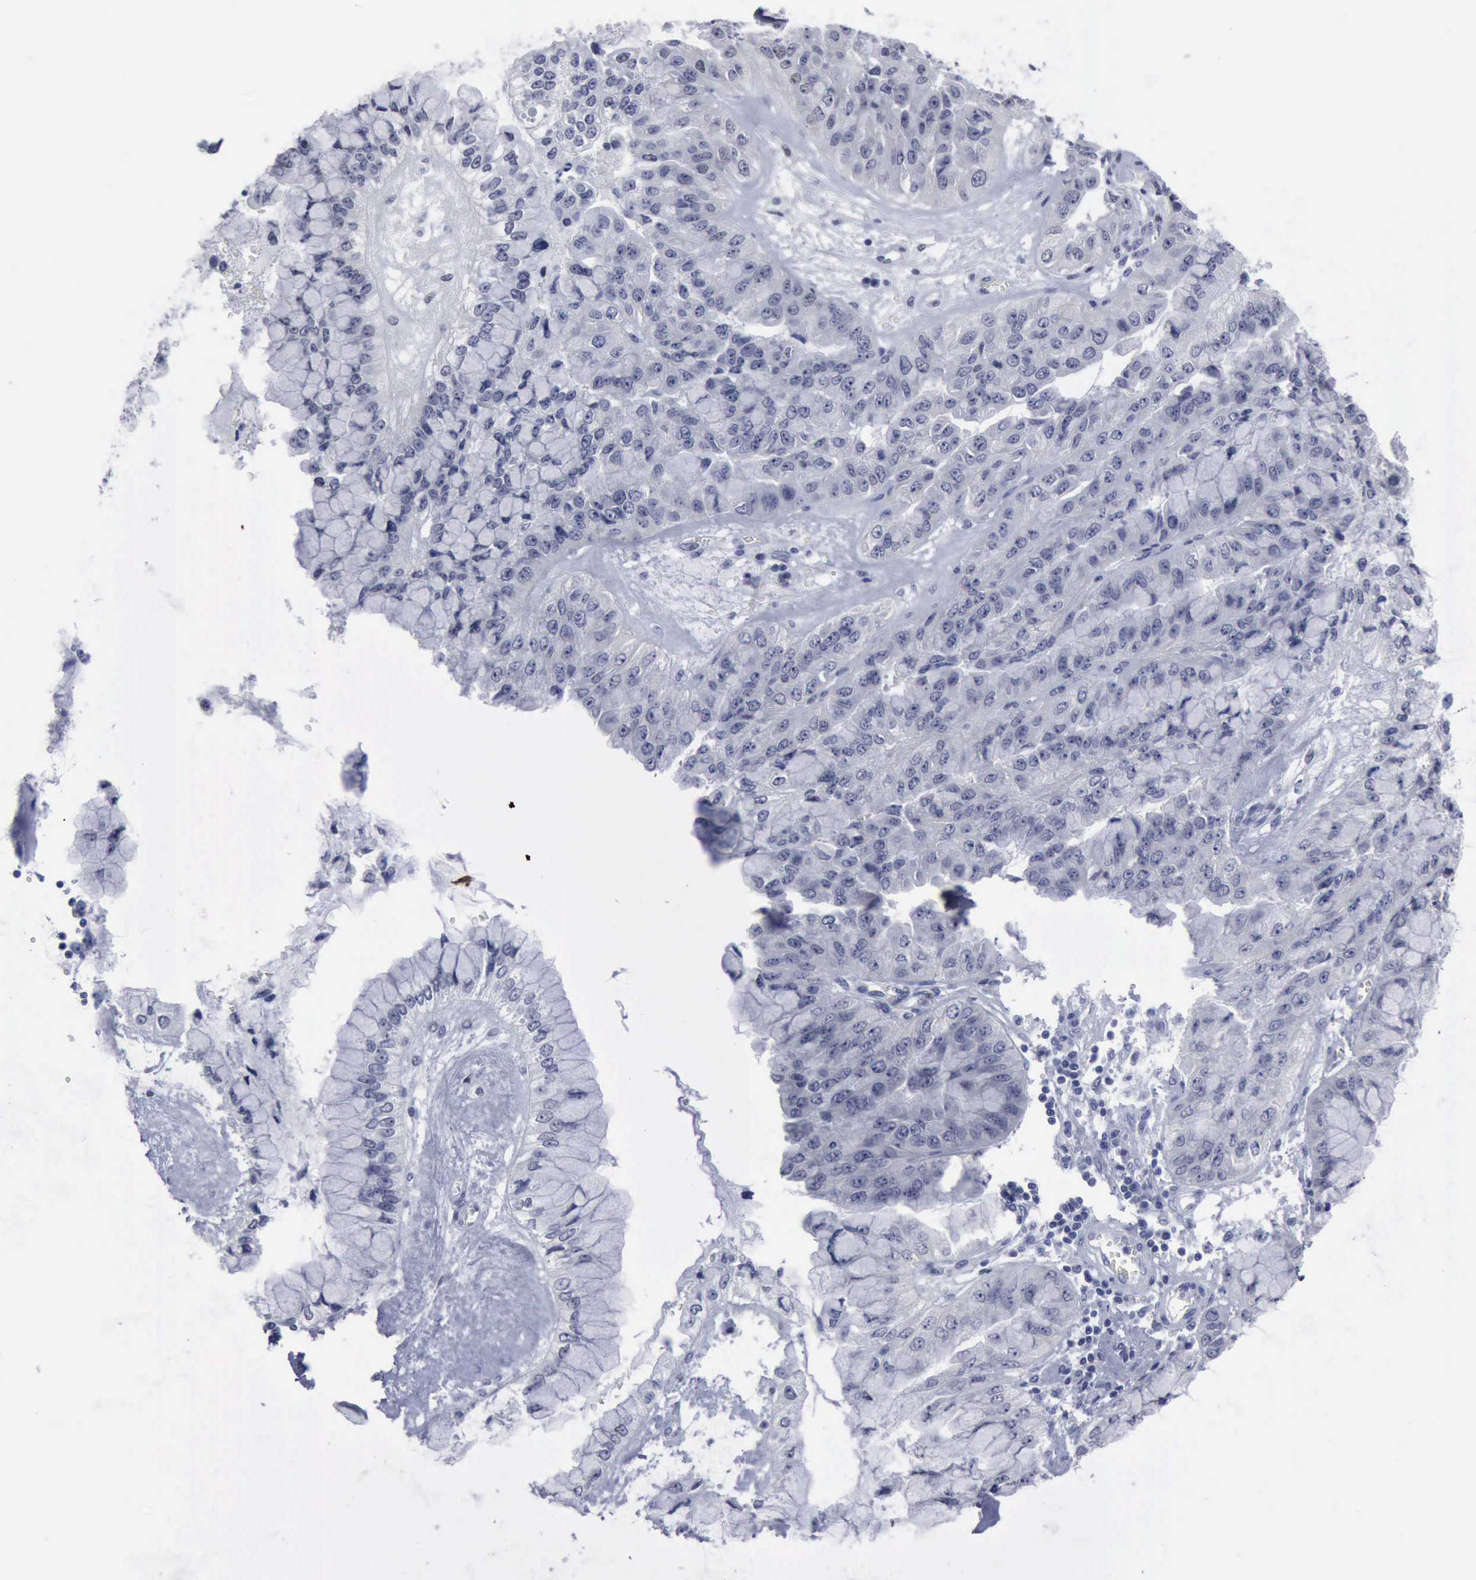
{"staining": {"intensity": "negative", "quantity": "none", "location": "none"}, "tissue": "liver cancer", "cell_type": "Tumor cells", "image_type": "cancer", "snomed": [{"axis": "morphology", "description": "Cholangiocarcinoma"}, {"axis": "topography", "description": "Liver"}], "caption": "A micrograph of human liver cancer is negative for staining in tumor cells.", "gene": "BRD1", "patient": {"sex": "female", "age": 79}}